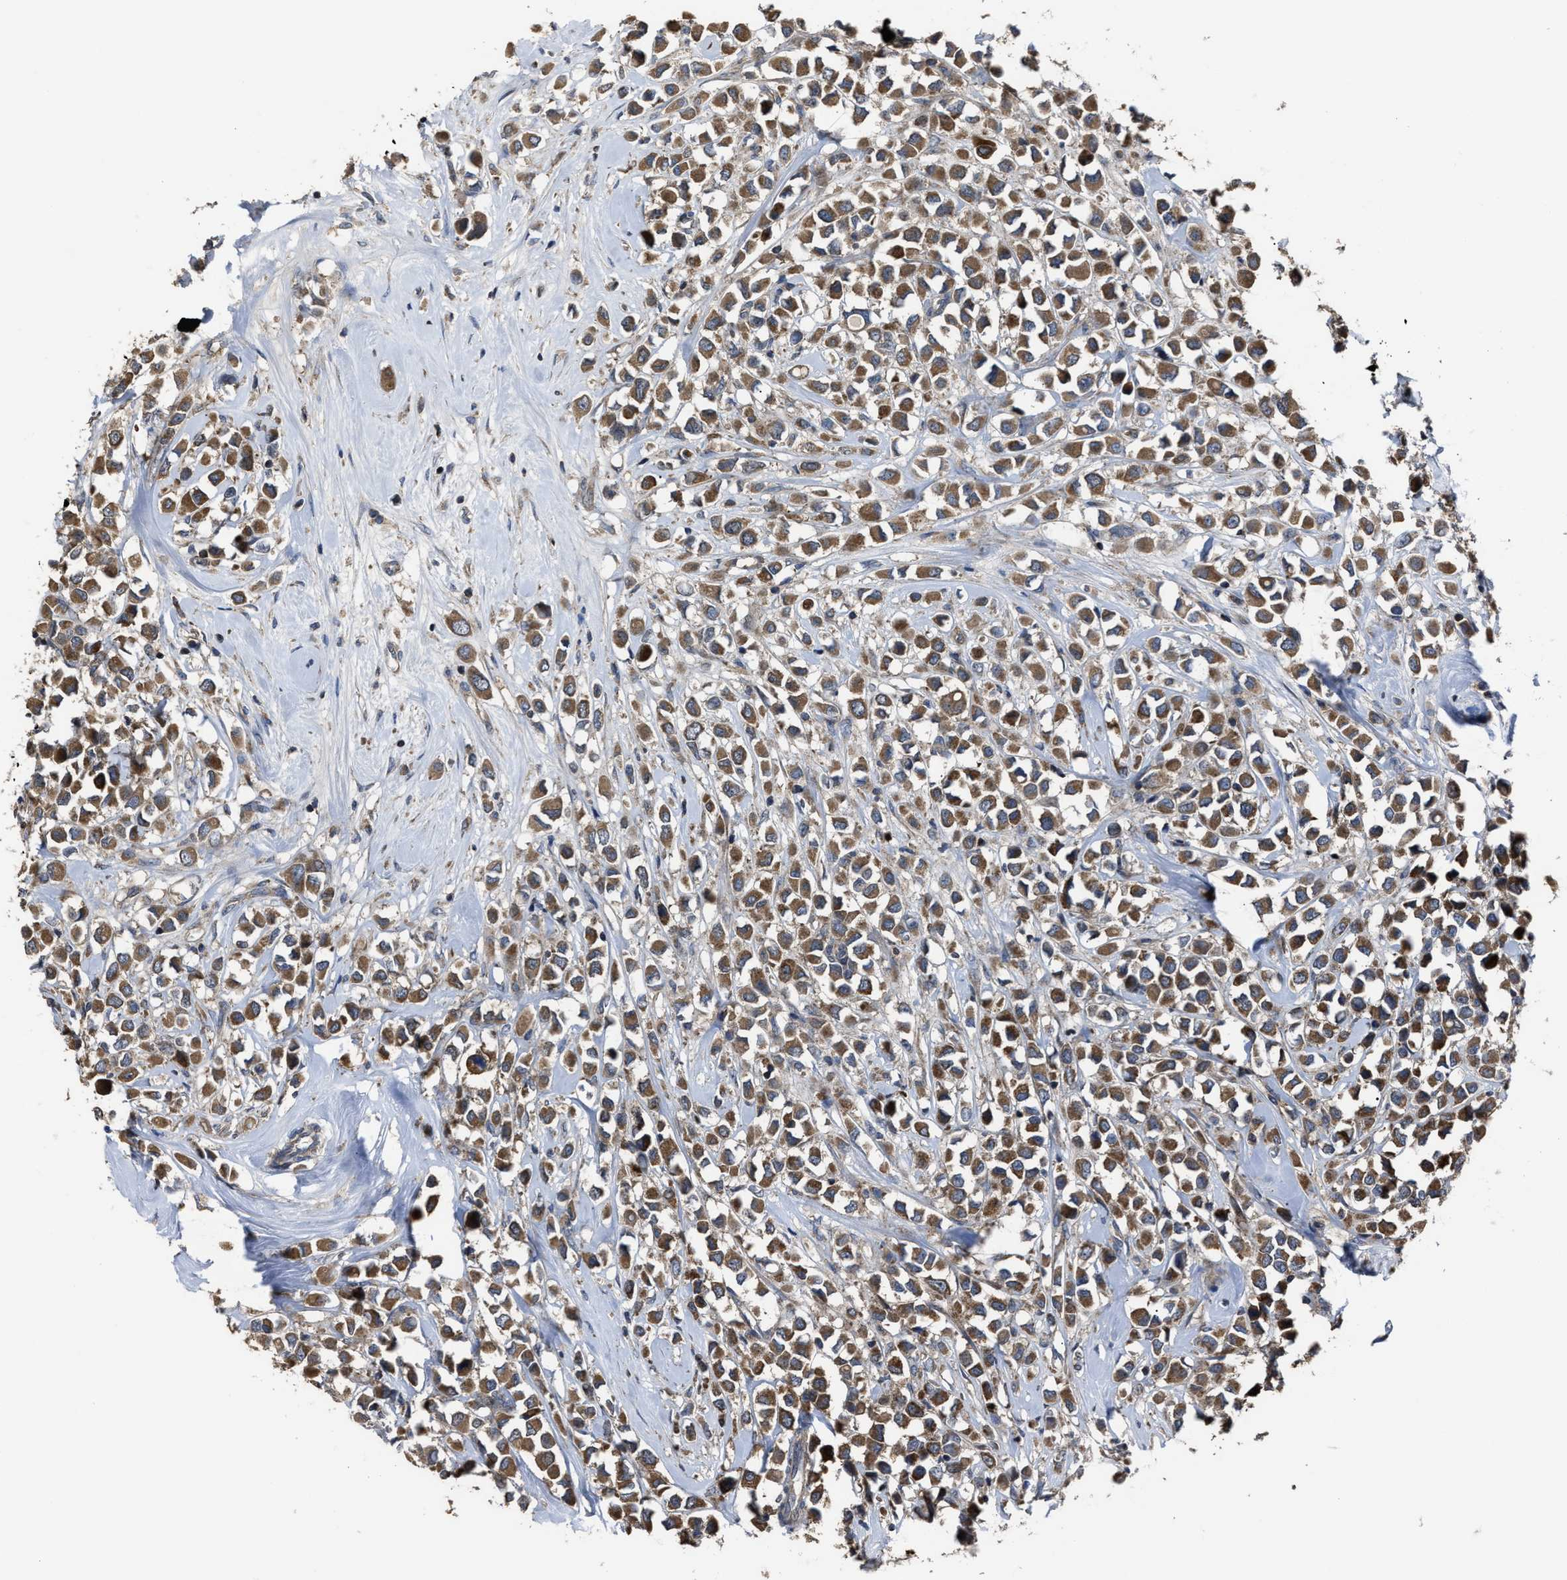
{"staining": {"intensity": "moderate", "quantity": ">75%", "location": "cytoplasmic/membranous"}, "tissue": "breast cancer", "cell_type": "Tumor cells", "image_type": "cancer", "snomed": [{"axis": "morphology", "description": "Duct carcinoma"}, {"axis": "topography", "description": "Breast"}], "caption": "Immunohistochemistry (IHC) photomicrograph of human breast infiltrating ductal carcinoma stained for a protein (brown), which displays medium levels of moderate cytoplasmic/membranous staining in approximately >75% of tumor cells.", "gene": "PASK", "patient": {"sex": "female", "age": 61}}